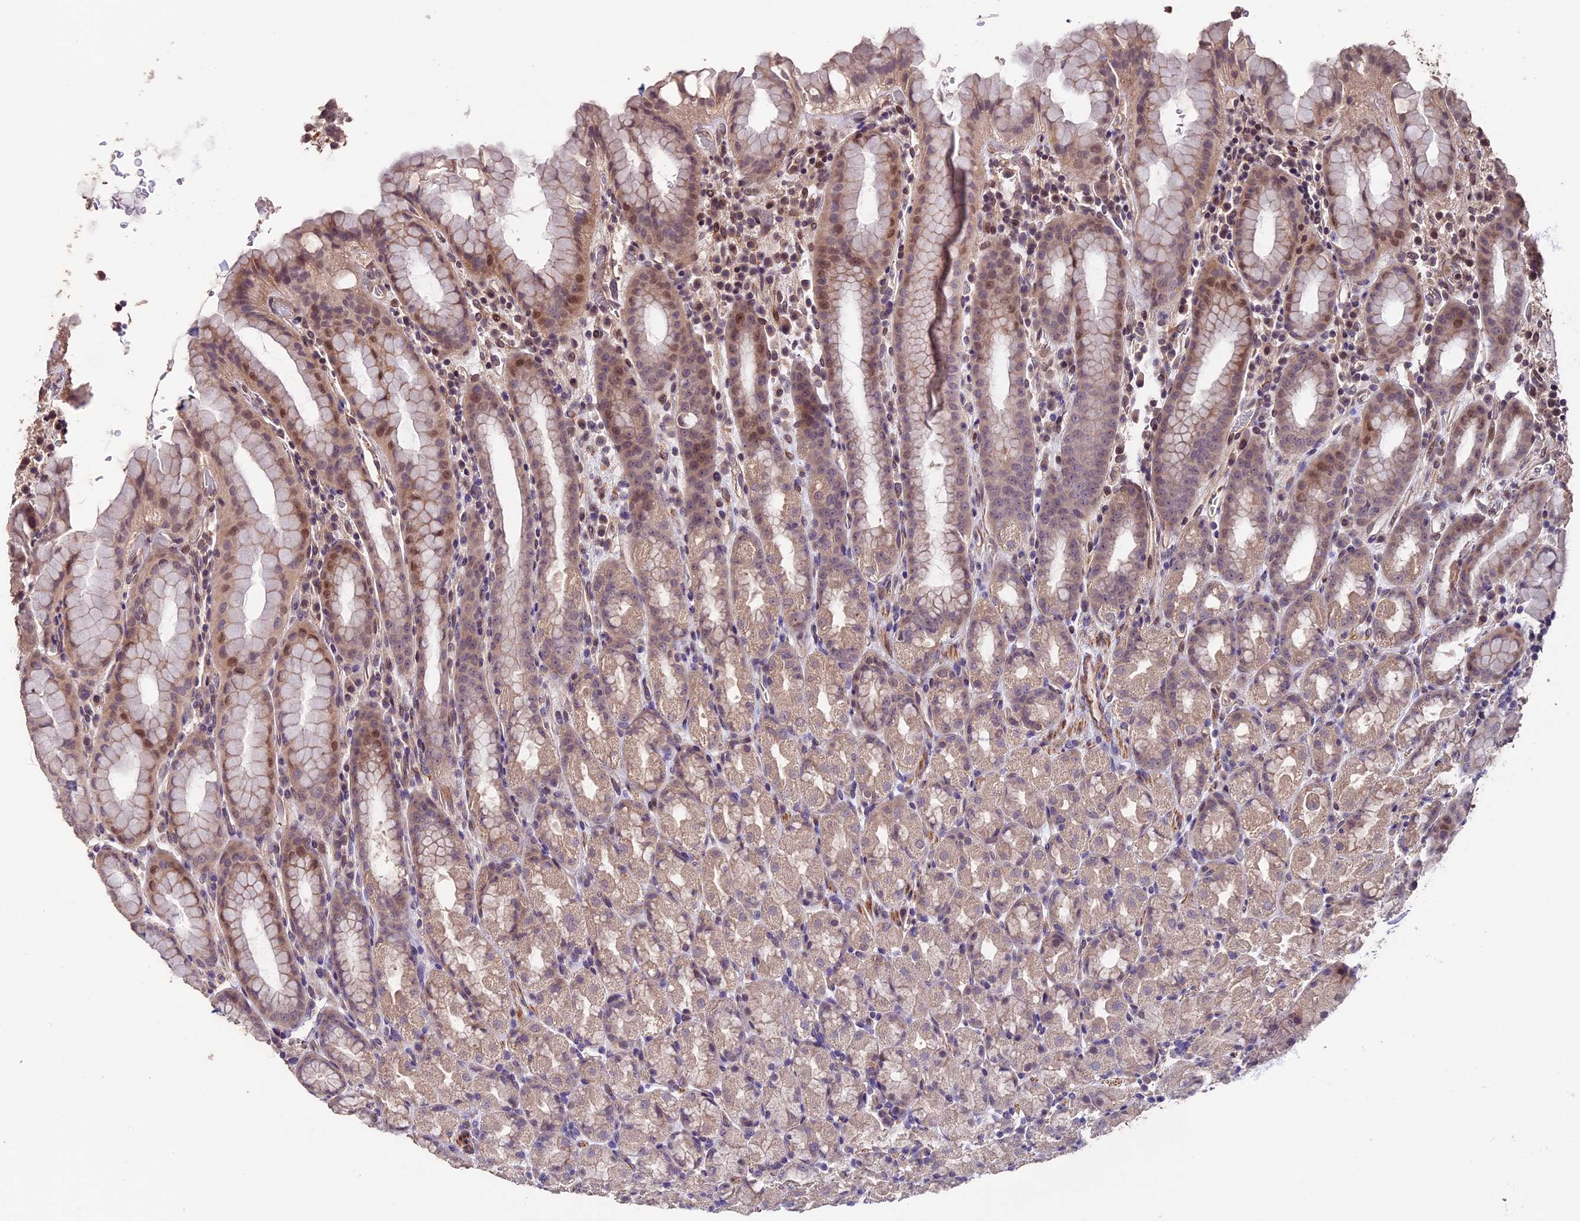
{"staining": {"intensity": "moderate", "quantity": "<25%", "location": "cytoplasmic/membranous"}, "tissue": "stomach", "cell_type": "Glandular cells", "image_type": "normal", "snomed": [{"axis": "morphology", "description": "Normal tissue, NOS"}, {"axis": "topography", "description": "Stomach, upper"}, {"axis": "topography", "description": "Stomach, lower"}, {"axis": "topography", "description": "Small intestine"}], "caption": "Immunohistochemistry (IHC) staining of benign stomach, which demonstrates low levels of moderate cytoplasmic/membranous staining in approximately <25% of glandular cells indicating moderate cytoplasmic/membranous protein expression. The staining was performed using DAB (3,3'-diaminobenzidine) (brown) for protein detection and nuclei were counterstained in hematoxylin (blue).", "gene": "GNB5", "patient": {"sex": "male", "age": 68}}